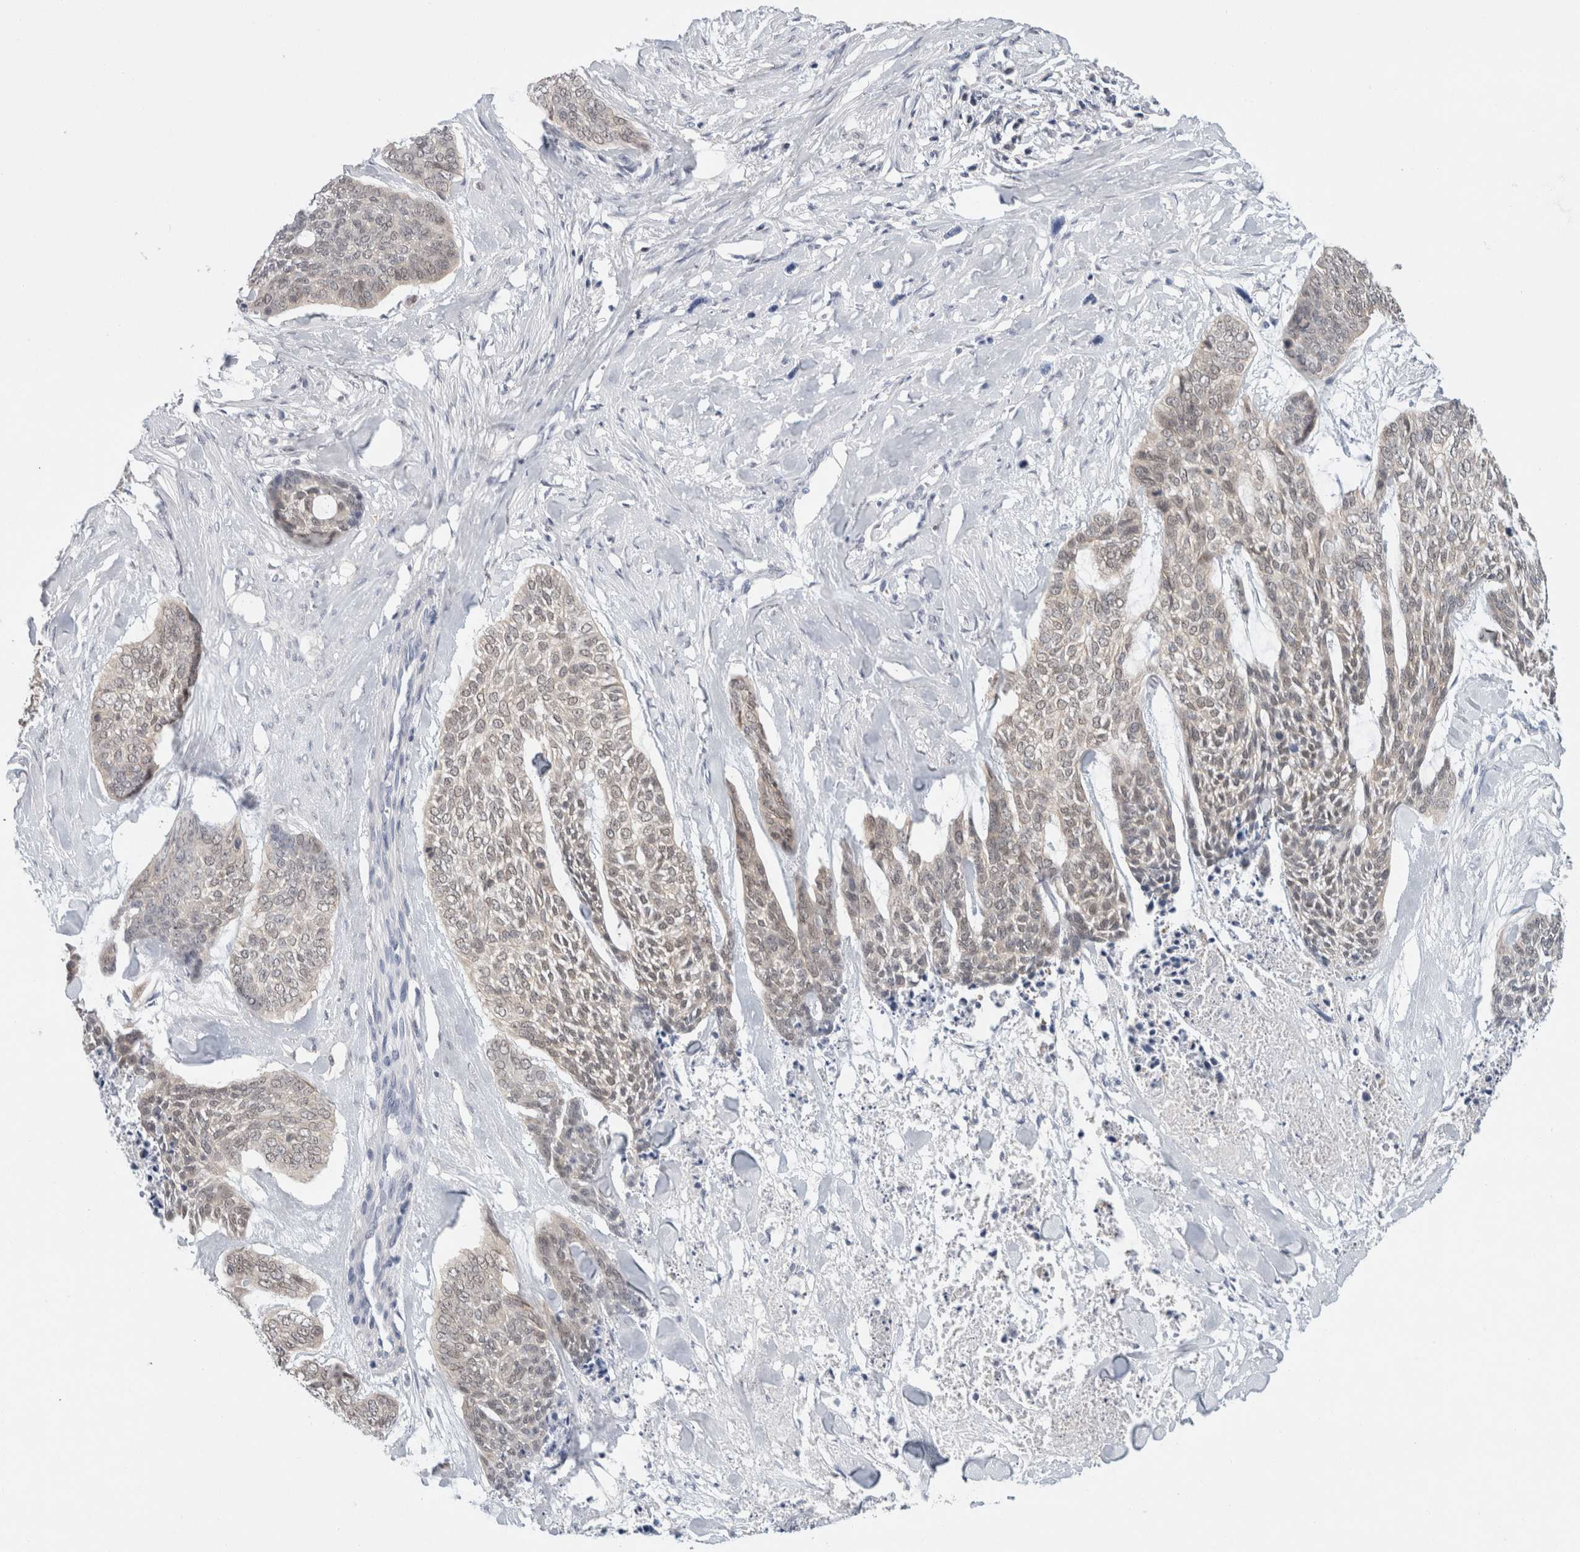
{"staining": {"intensity": "weak", "quantity": "<25%", "location": "cytoplasmic/membranous,nuclear"}, "tissue": "skin cancer", "cell_type": "Tumor cells", "image_type": "cancer", "snomed": [{"axis": "morphology", "description": "Basal cell carcinoma"}, {"axis": "topography", "description": "Skin"}], "caption": "An image of human basal cell carcinoma (skin) is negative for staining in tumor cells.", "gene": "CASP6", "patient": {"sex": "female", "age": 64}}